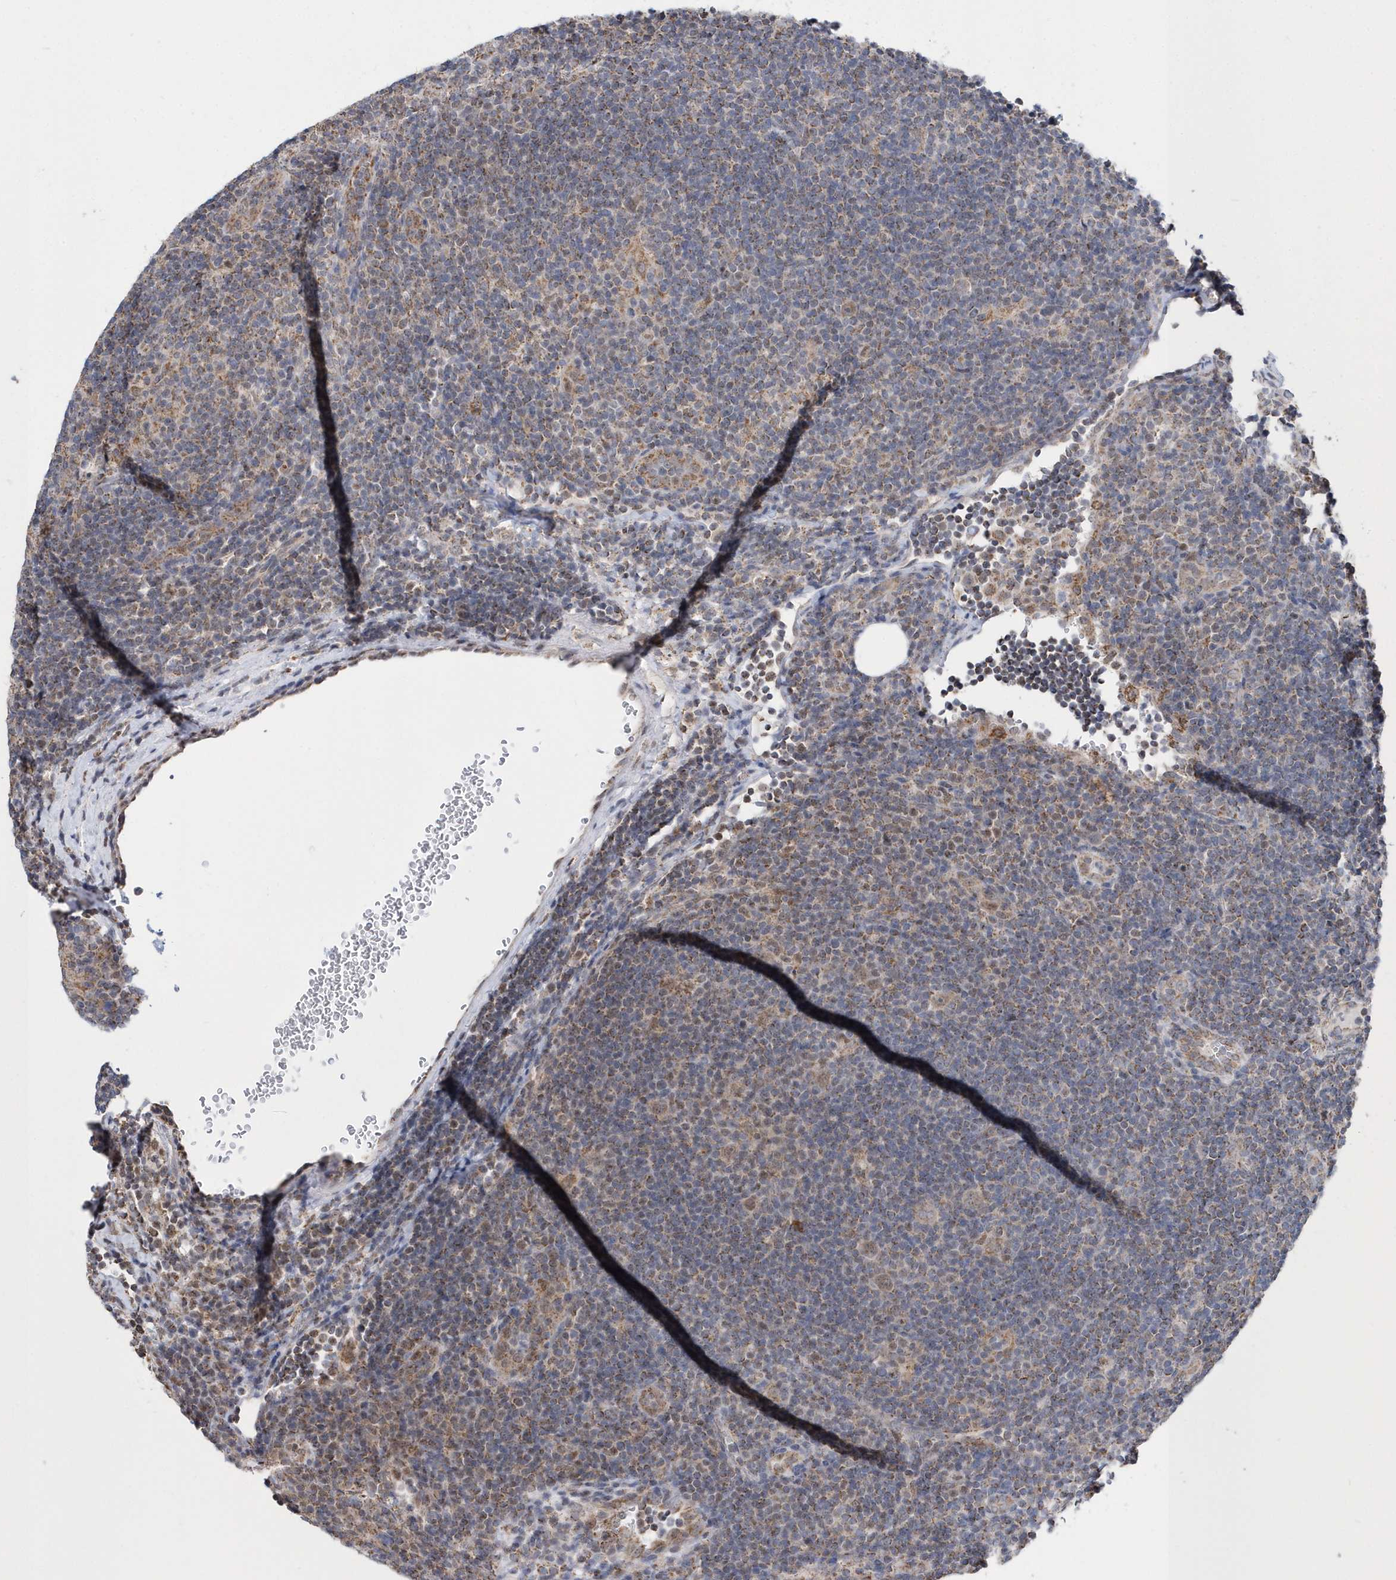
{"staining": {"intensity": "weak", "quantity": ">75%", "location": "cytoplasmic/membranous"}, "tissue": "lymphoma", "cell_type": "Tumor cells", "image_type": "cancer", "snomed": [{"axis": "morphology", "description": "Hodgkin's disease, NOS"}, {"axis": "topography", "description": "Lymph node"}], "caption": "Immunohistochemistry (IHC) (DAB (3,3'-diaminobenzidine)) staining of Hodgkin's disease reveals weak cytoplasmic/membranous protein positivity in approximately >75% of tumor cells.", "gene": "SPATA5", "patient": {"sex": "female", "age": 57}}